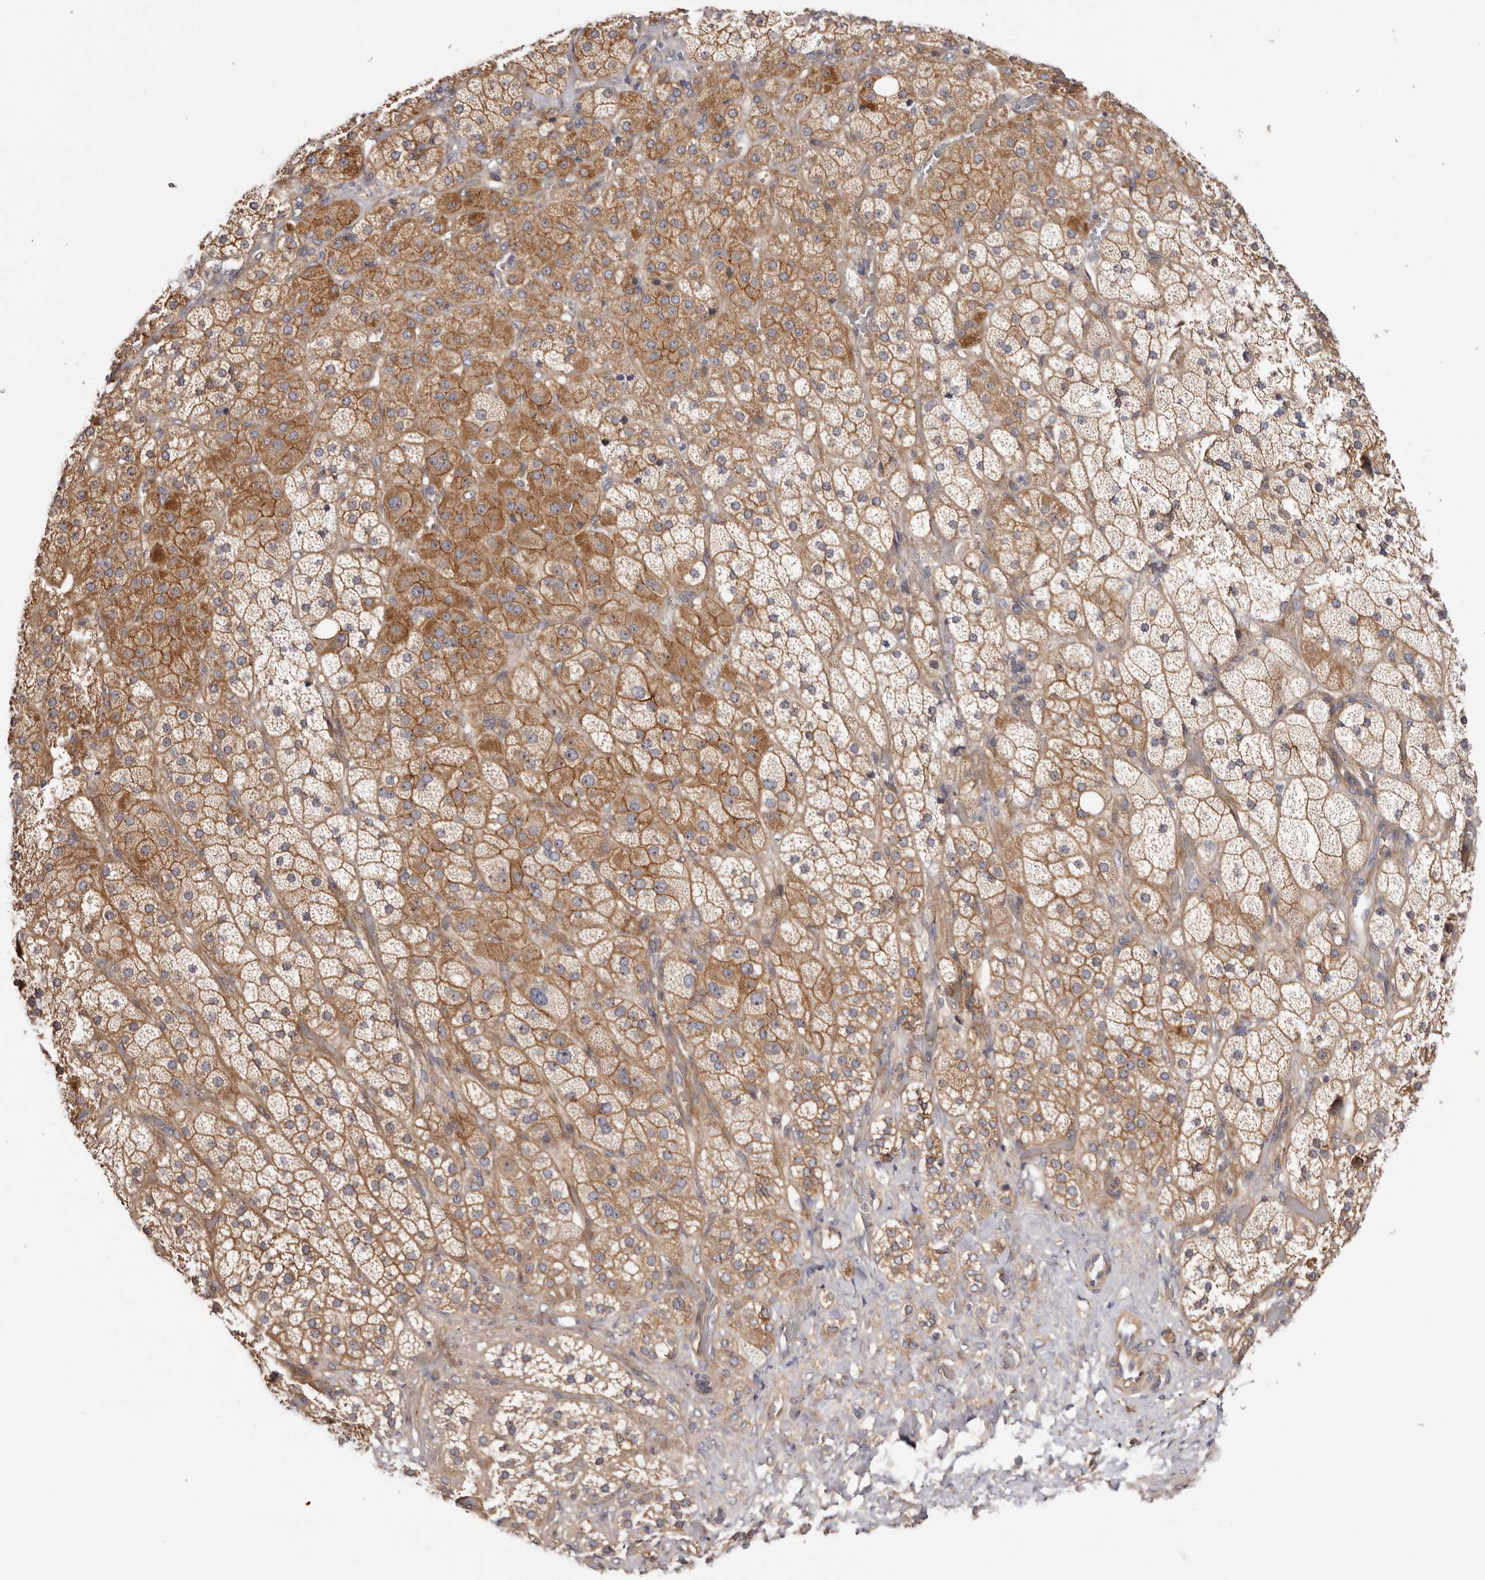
{"staining": {"intensity": "moderate", "quantity": ">75%", "location": "cytoplasmic/membranous,nuclear"}, "tissue": "adrenal gland", "cell_type": "Glandular cells", "image_type": "normal", "snomed": [{"axis": "morphology", "description": "Normal tissue, NOS"}, {"axis": "topography", "description": "Adrenal gland"}], "caption": "IHC staining of normal adrenal gland, which displays medium levels of moderate cytoplasmic/membranous,nuclear positivity in approximately >75% of glandular cells indicating moderate cytoplasmic/membranous,nuclear protein staining. The staining was performed using DAB (brown) for protein detection and nuclei were counterstained in hematoxylin (blue).", "gene": "PANK4", "patient": {"sex": "male", "age": 57}}